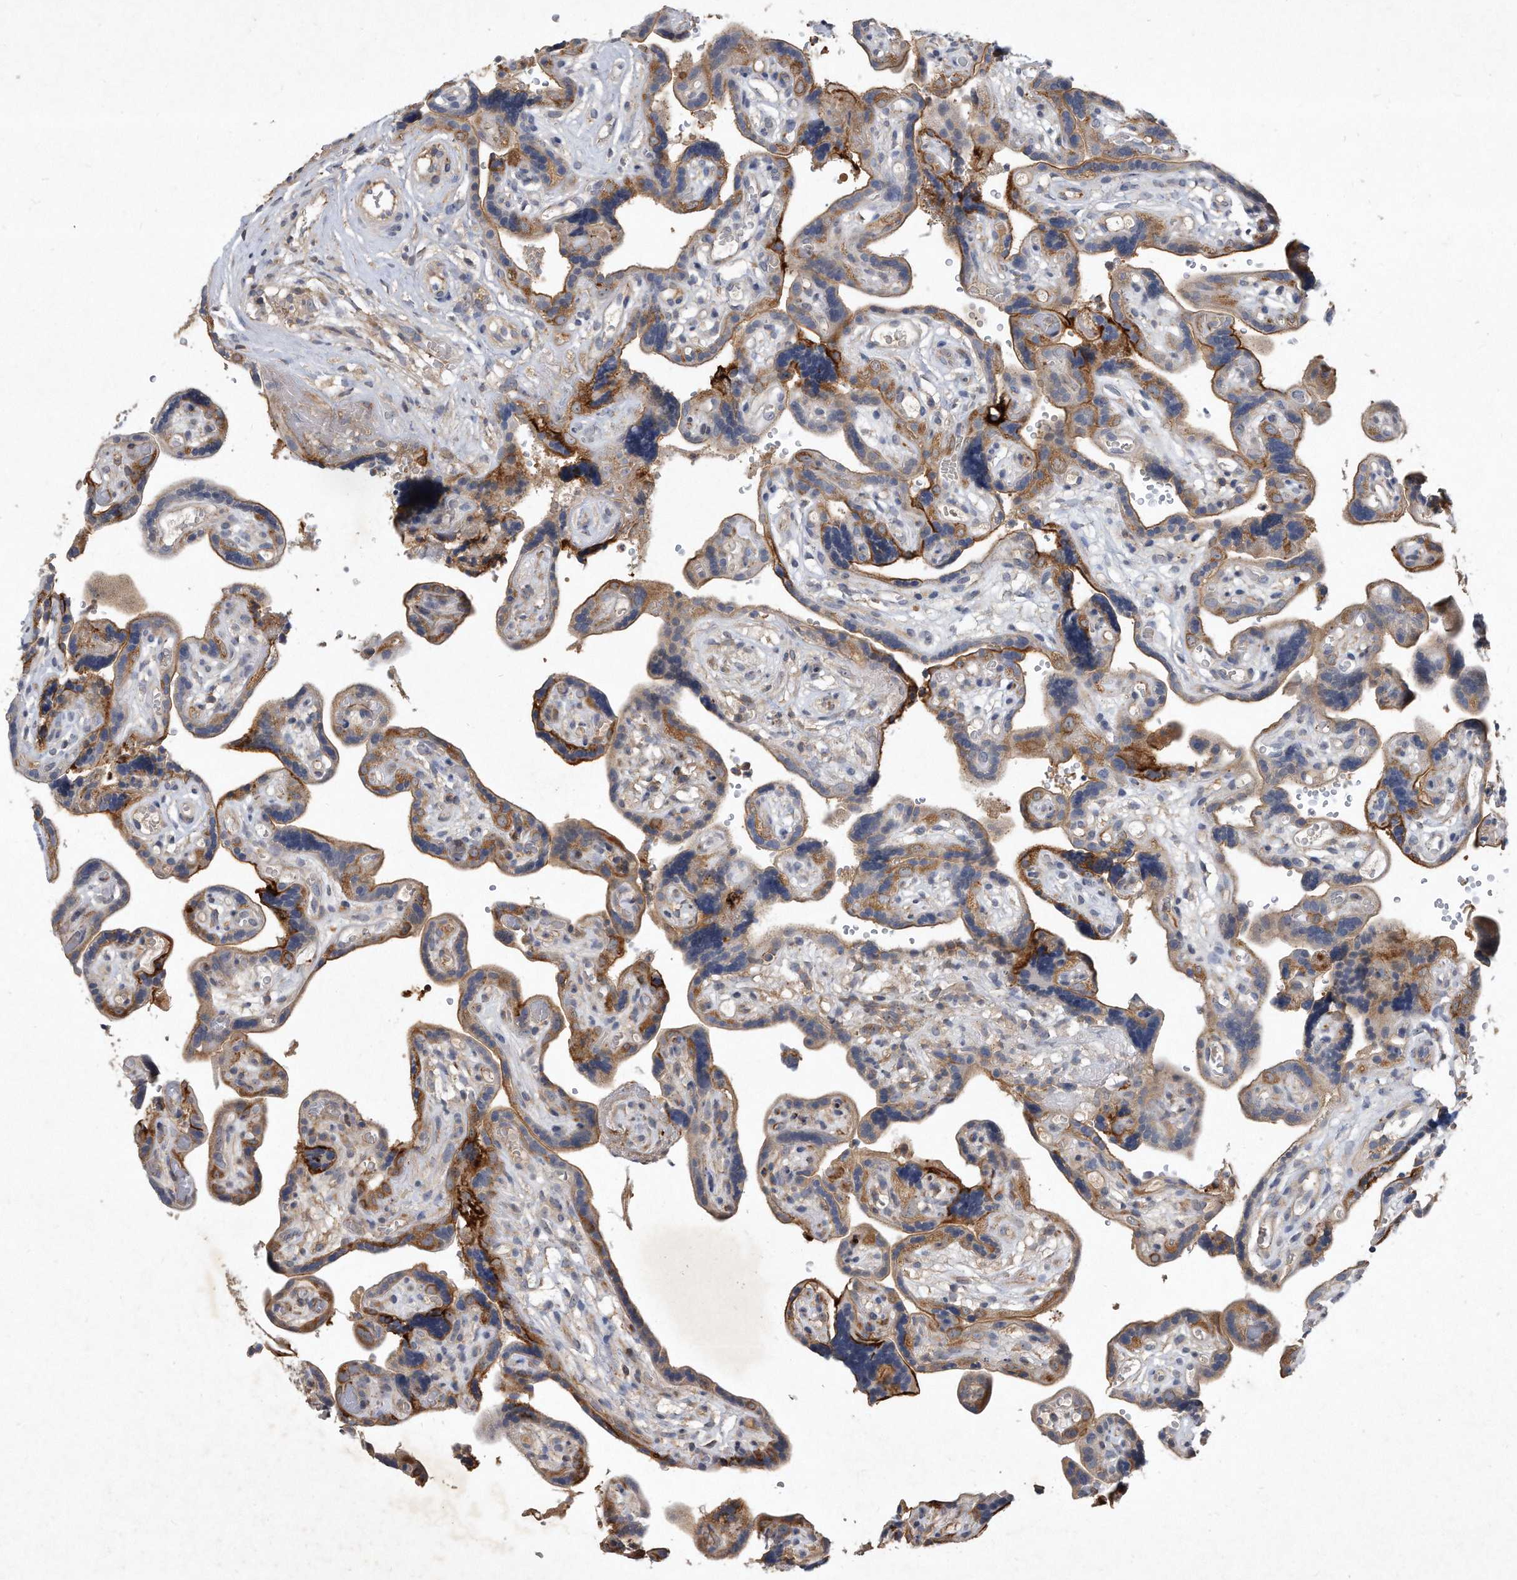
{"staining": {"intensity": "weak", "quantity": "<25%", "location": "nuclear"}, "tissue": "placenta", "cell_type": "Decidual cells", "image_type": "normal", "snomed": [{"axis": "morphology", "description": "Normal tissue, NOS"}, {"axis": "topography", "description": "Placenta"}], "caption": "This is an immunohistochemistry (IHC) image of benign human placenta. There is no staining in decidual cells.", "gene": "PGBD2", "patient": {"sex": "female", "age": 30}}